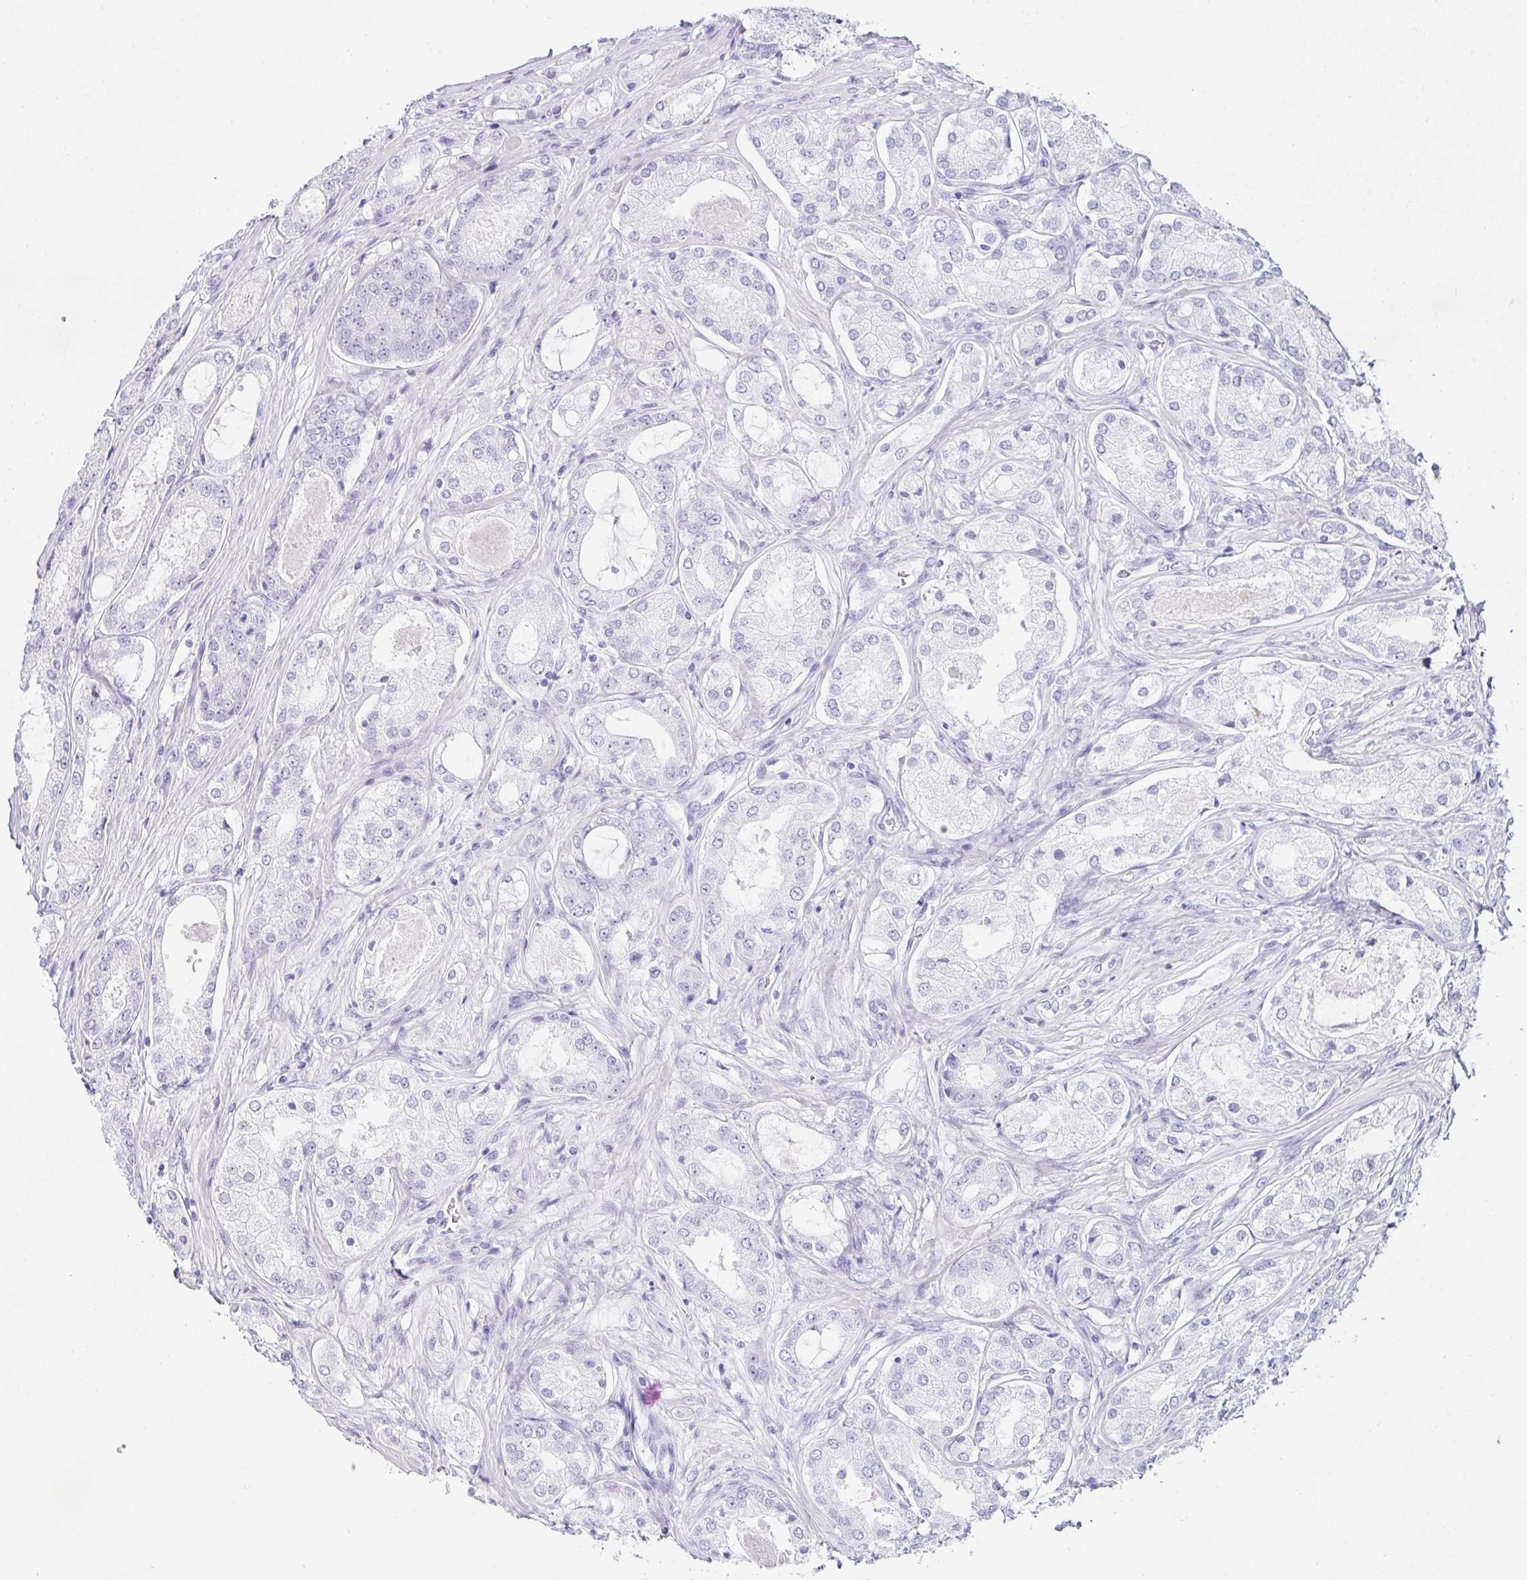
{"staining": {"intensity": "negative", "quantity": "none", "location": "none"}, "tissue": "prostate cancer", "cell_type": "Tumor cells", "image_type": "cancer", "snomed": [{"axis": "morphology", "description": "Adenocarcinoma, Low grade"}, {"axis": "topography", "description": "Prostate"}], "caption": "Tumor cells show no significant protein positivity in prostate cancer.", "gene": "SERPINB3", "patient": {"sex": "male", "age": 68}}